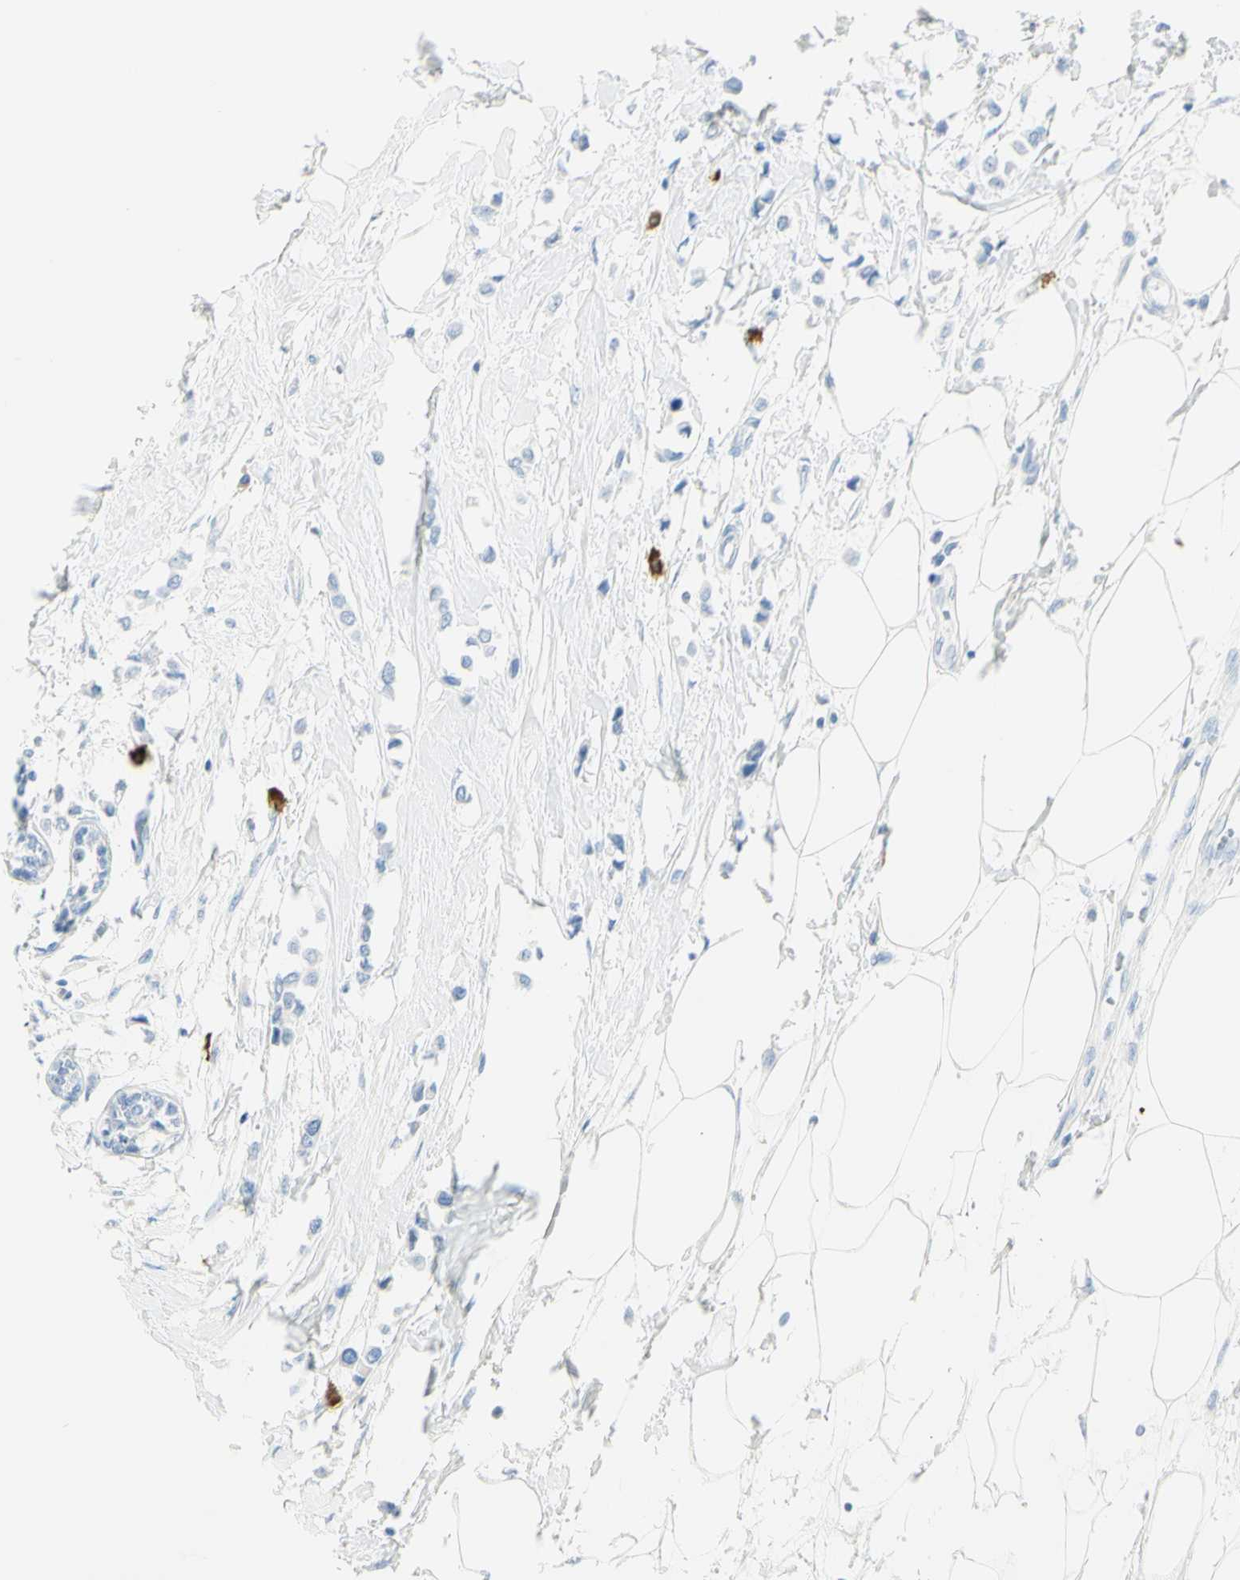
{"staining": {"intensity": "negative", "quantity": "none", "location": "none"}, "tissue": "breast cancer", "cell_type": "Tumor cells", "image_type": "cancer", "snomed": [{"axis": "morphology", "description": "Lobular carcinoma"}, {"axis": "topography", "description": "Breast"}], "caption": "High magnification brightfield microscopy of lobular carcinoma (breast) stained with DAB (3,3'-diaminobenzidine) (brown) and counterstained with hematoxylin (blue): tumor cells show no significant positivity.", "gene": "LETM1", "patient": {"sex": "female", "age": 51}}